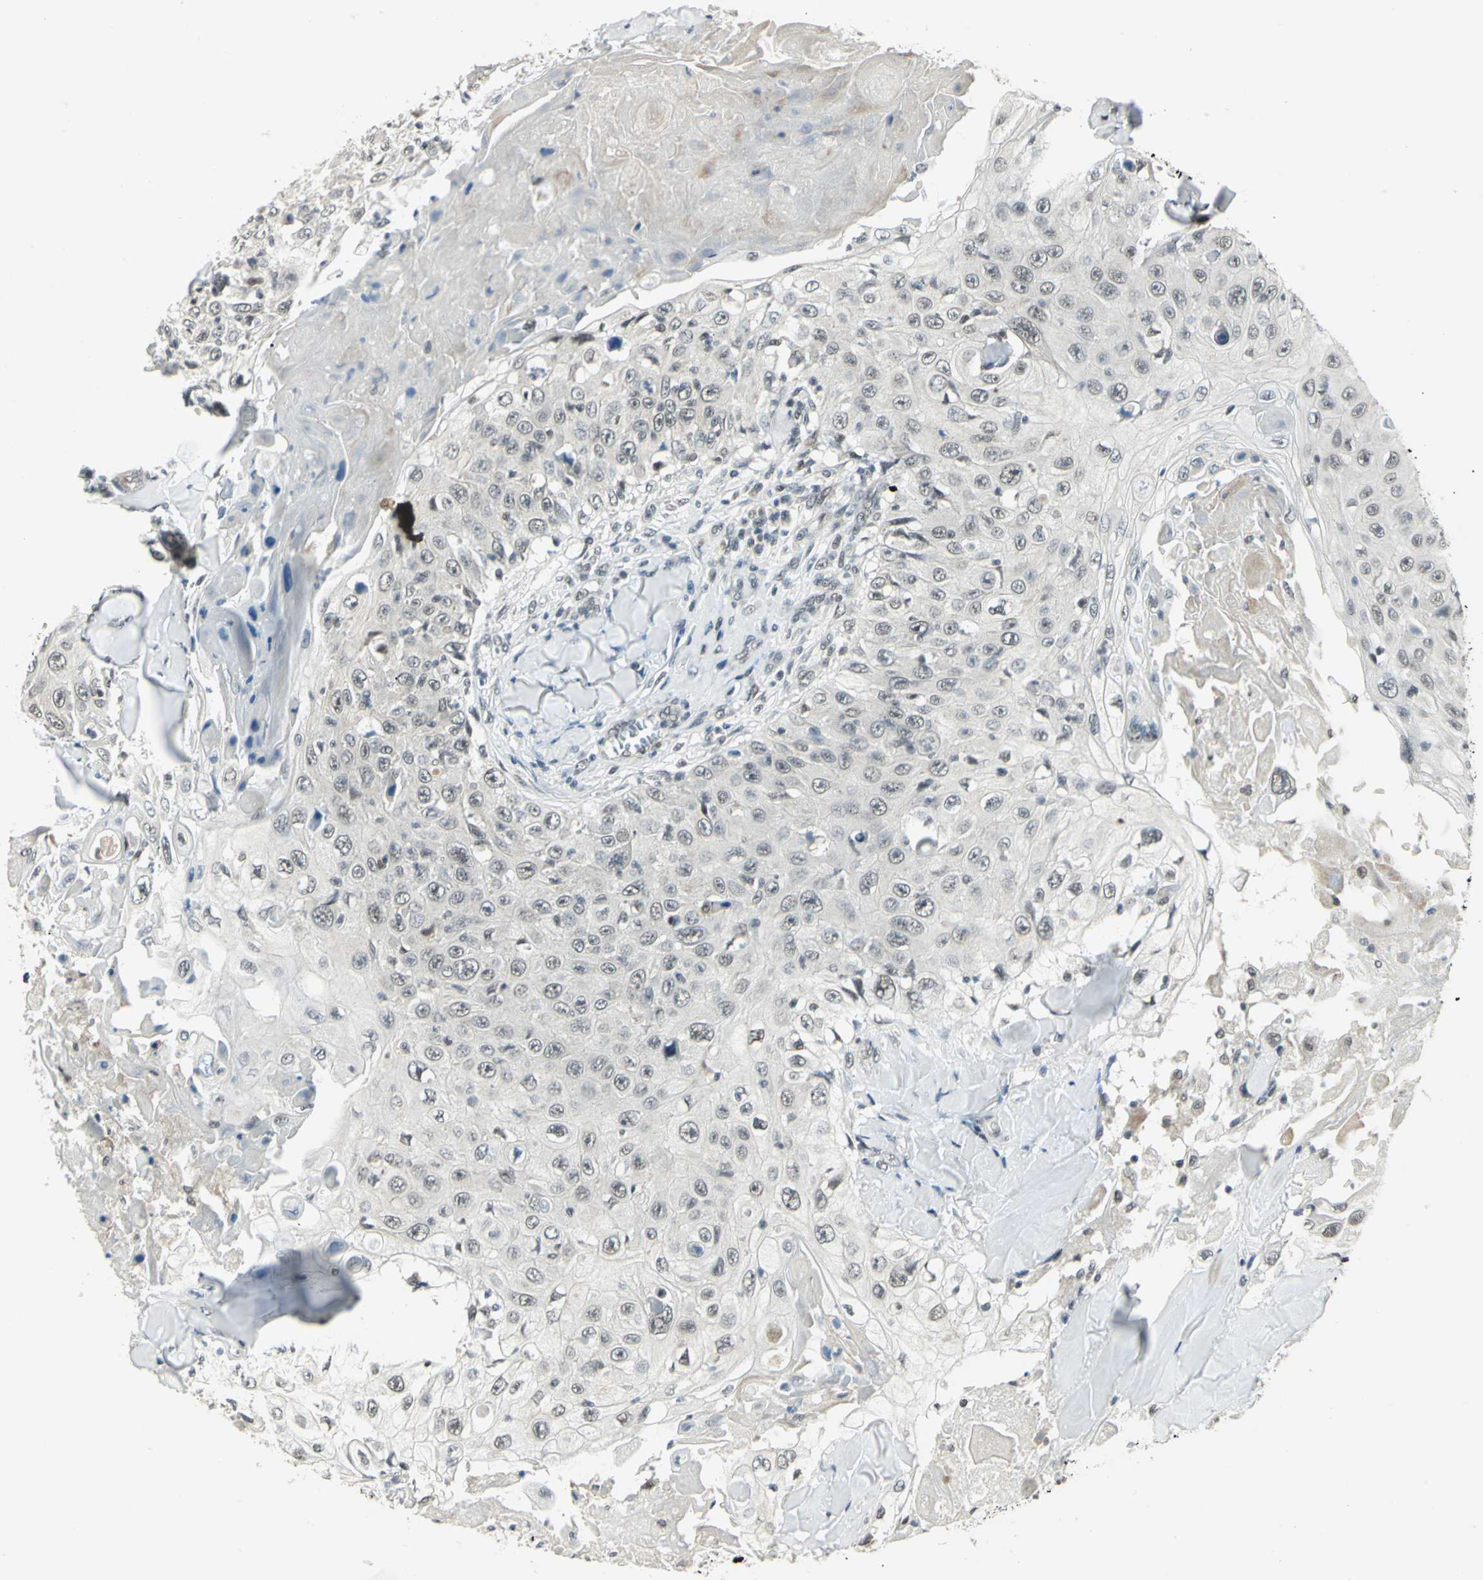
{"staining": {"intensity": "negative", "quantity": "none", "location": "none"}, "tissue": "skin cancer", "cell_type": "Tumor cells", "image_type": "cancer", "snomed": [{"axis": "morphology", "description": "Squamous cell carcinoma, NOS"}, {"axis": "topography", "description": "Skin"}], "caption": "Human skin cancer stained for a protein using immunohistochemistry (IHC) shows no staining in tumor cells.", "gene": "MTA1", "patient": {"sex": "male", "age": 86}}